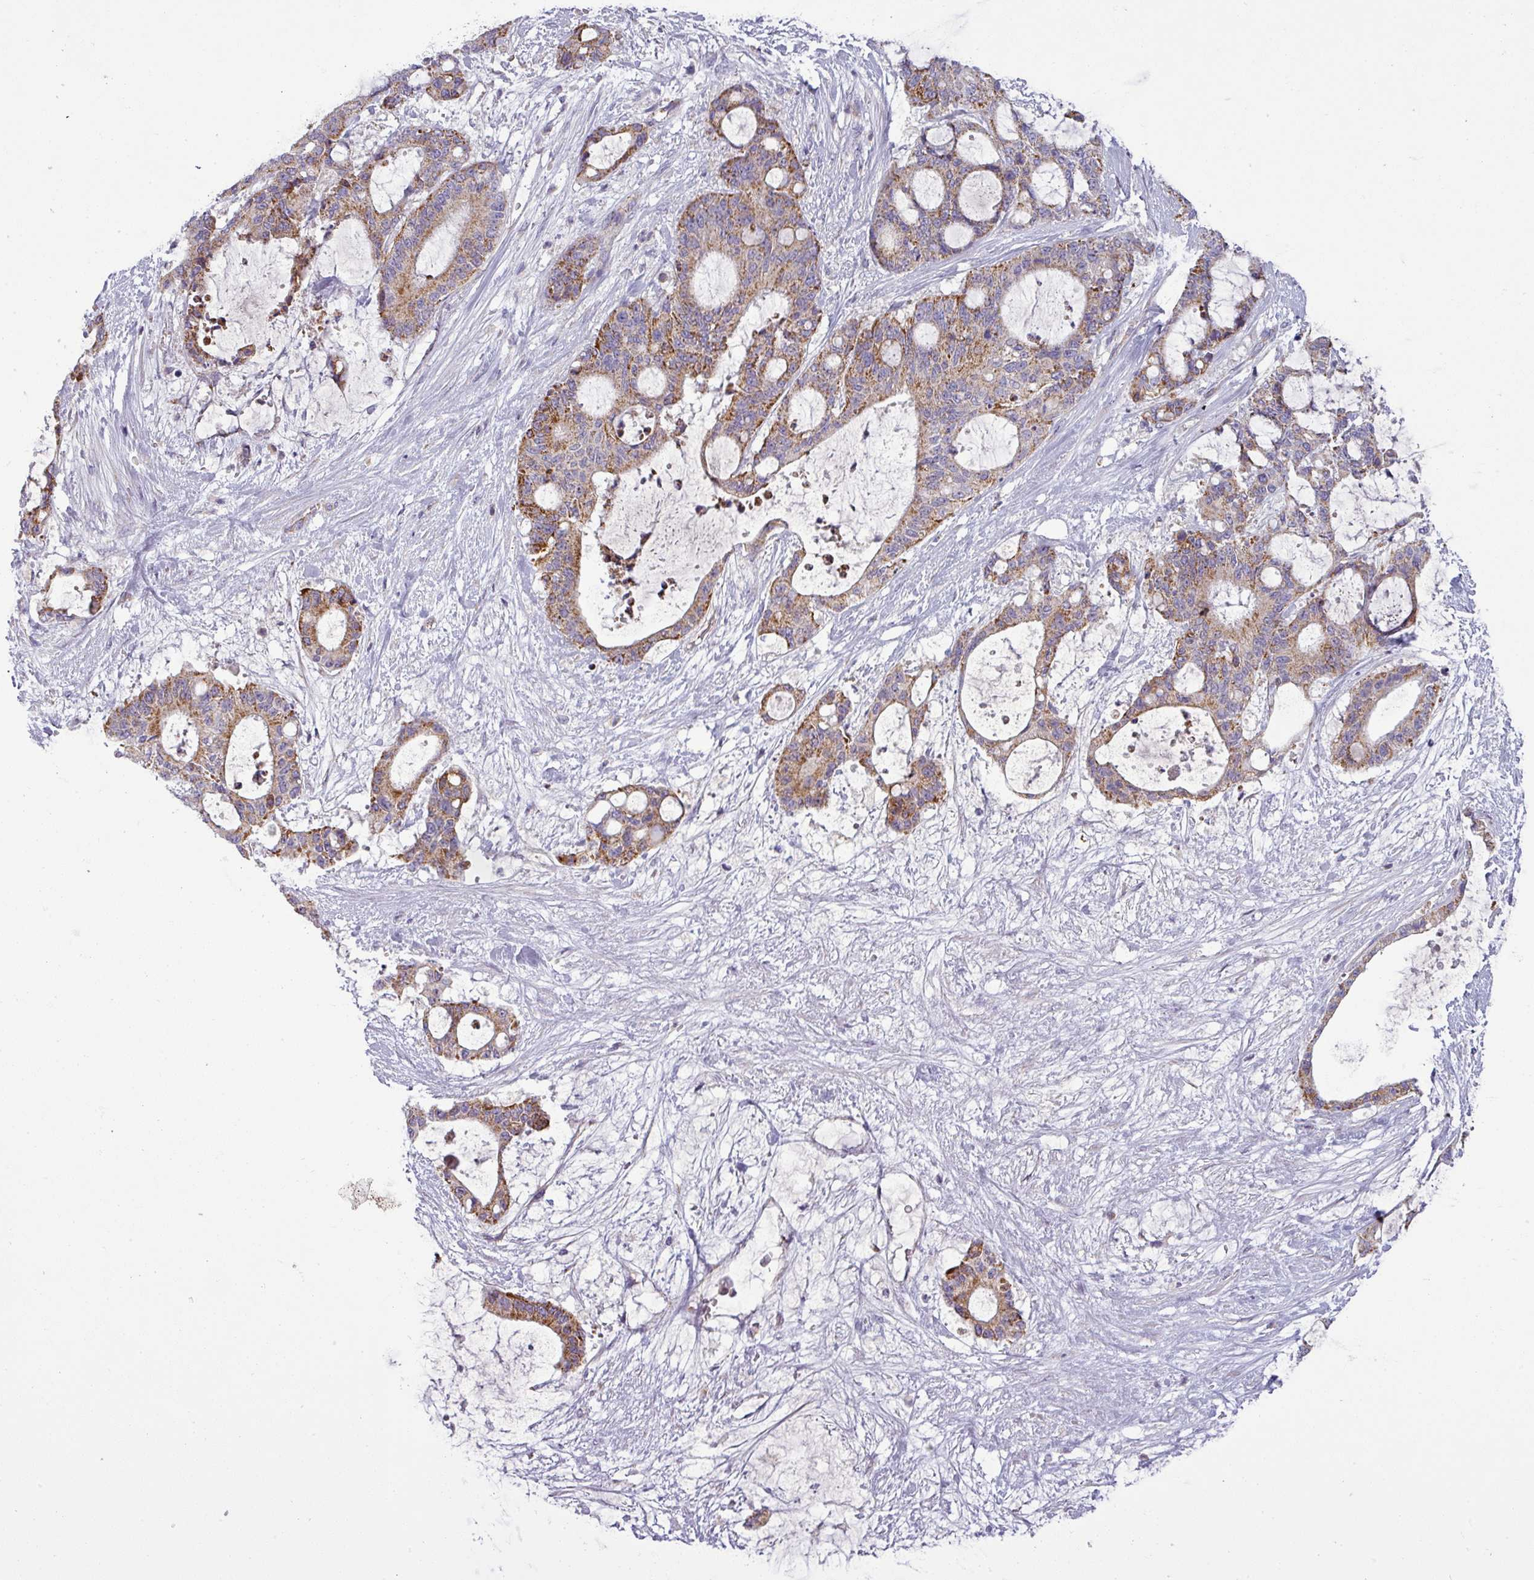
{"staining": {"intensity": "moderate", "quantity": ">75%", "location": "cytoplasmic/membranous"}, "tissue": "liver cancer", "cell_type": "Tumor cells", "image_type": "cancer", "snomed": [{"axis": "morphology", "description": "Normal tissue, NOS"}, {"axis": "morphology", "description": "Cholangiocarcinoma"}, {"axis": "topography", "description": "Liver"}, {"axis": "topography", "description": "Peripheral nerve tissue"}], "caption": "Protein expression by IHC reveals moderate cytoplasmic/membranous staining in about >75% of tumor cells in liver cancer (cholangiocarcinoma).", "gene": "PNMA6A", "patient": {"sex": "female", "age": 73}}